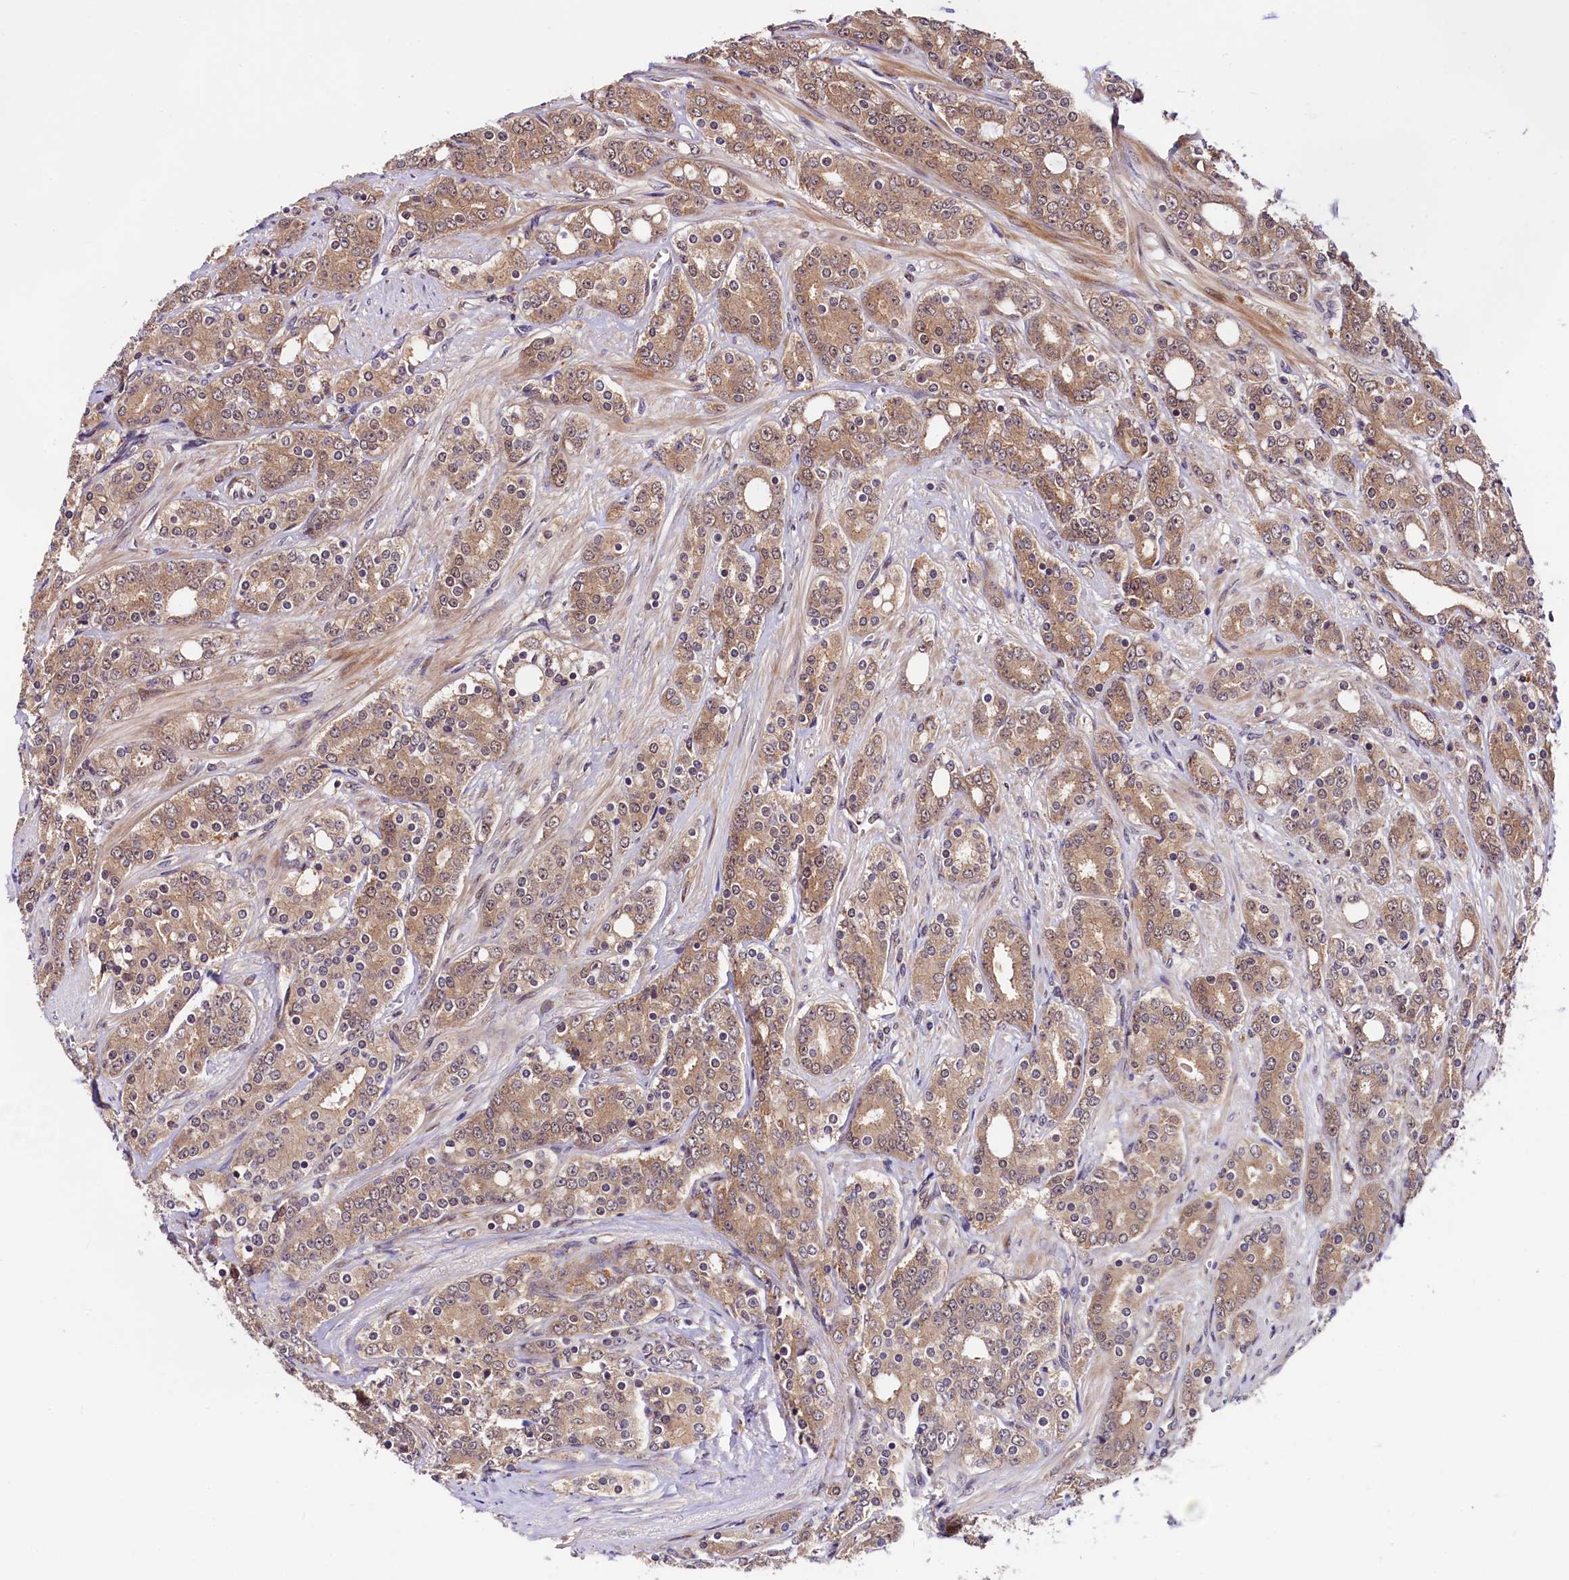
{"staining": {"intensity": "moderate", "quantity": ">75%", "location": "cytoplasmic/membranous"}, "tissue": "prostate cancer", "cell_type": "Tumor cells", "image_type": "cancer", "snomed": [{"axis": "morphology", "description": "Adenocarcinoma, High grade"}, {"axis": "topography", "description": "Prostate"}], "caption": "Human prostate cancer stained with a protein marker demonstrates moderate staining in tumor cells.", "gene": "VPS35", "patient": {"sex": "male", "age": 62}}